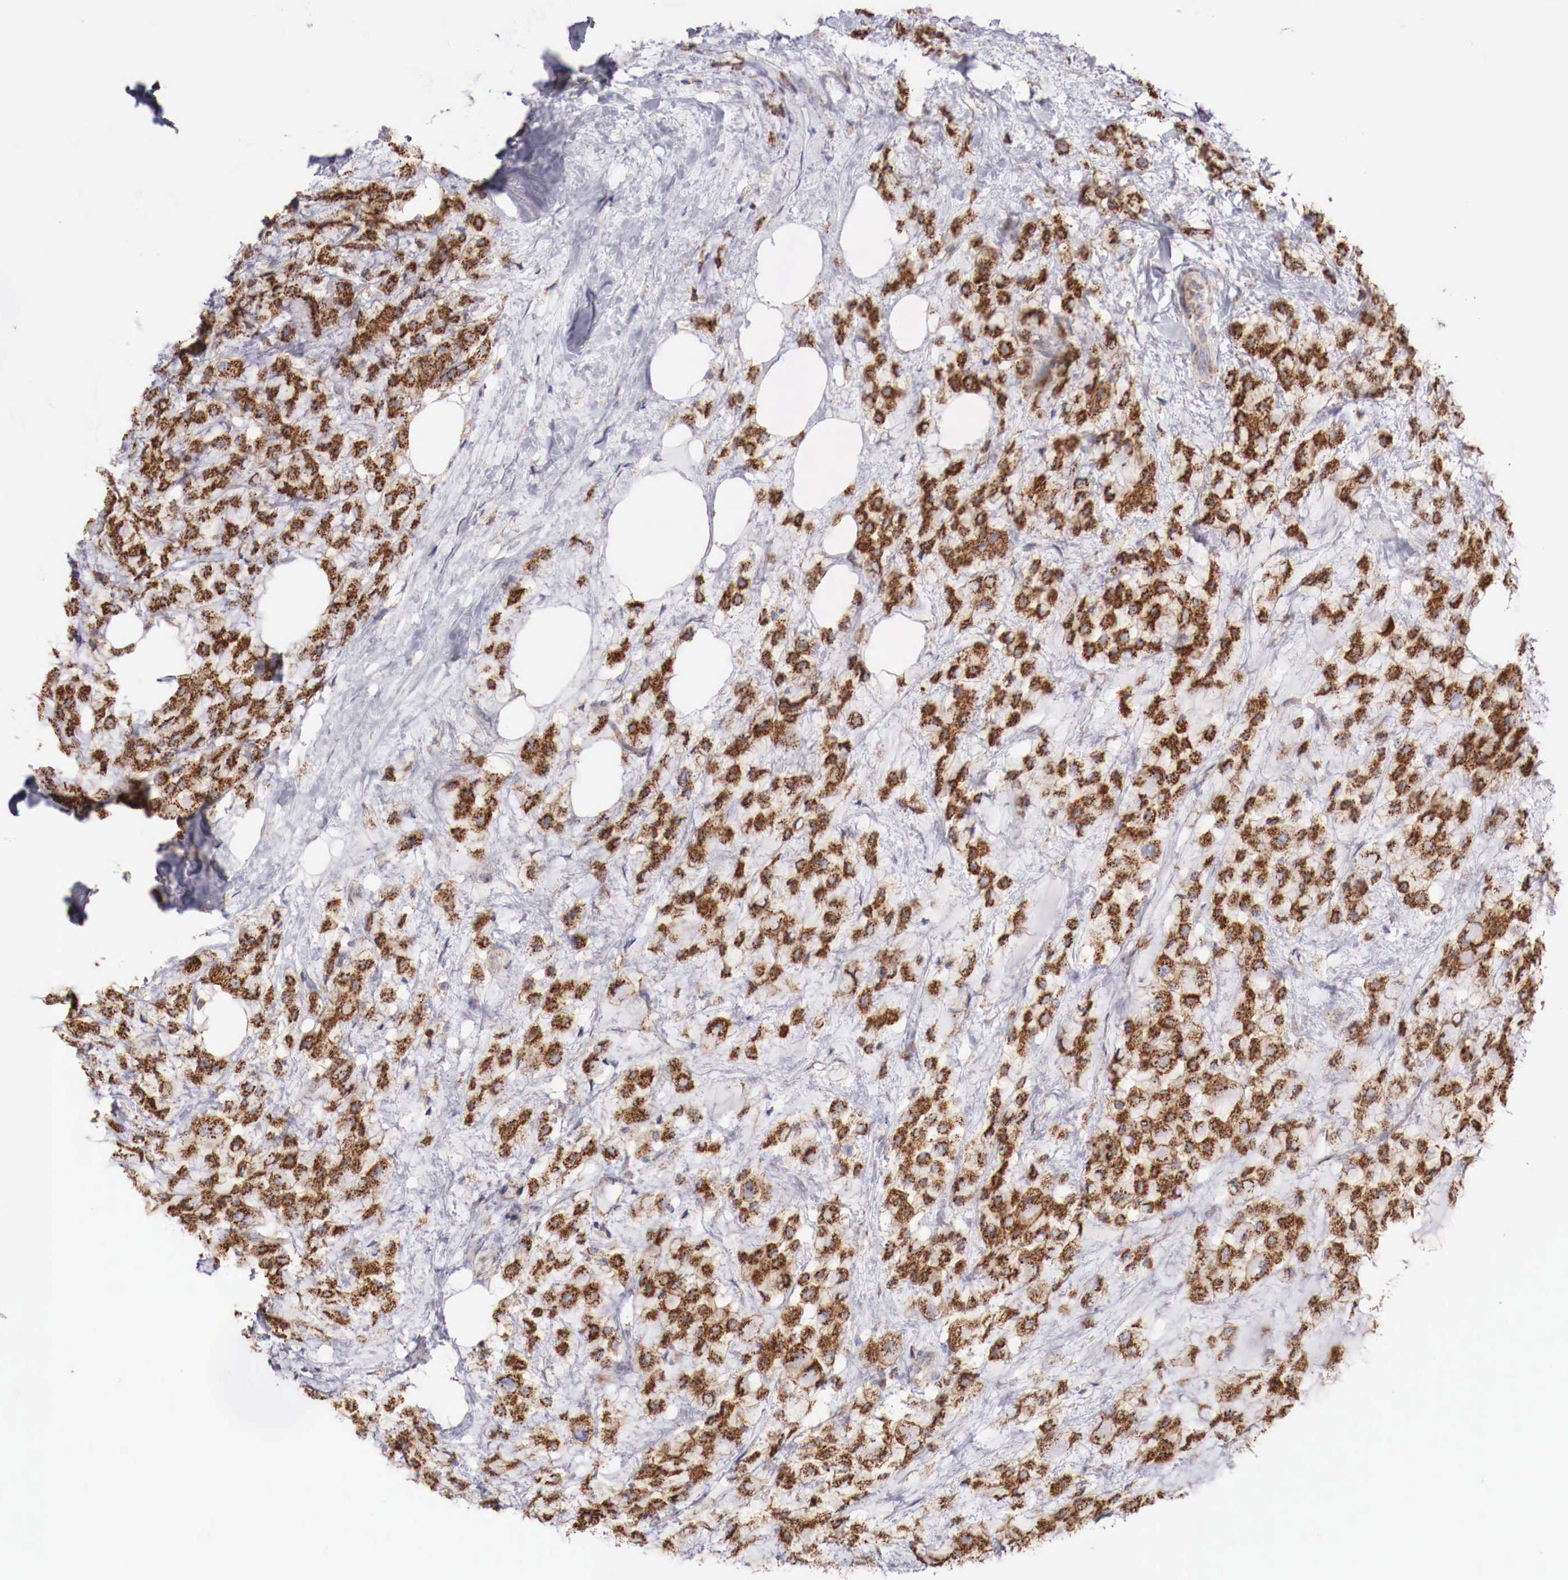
{"staining": {"intensity": "moderate", "quantity": ">75%", "location": "cytoplasmic/membranous"}, "tissue": "breast cancer", "cell_type": "Tumor cells", "image_type": "cancer", "snomed": [{"axis": "morphology", "description": "Lobular carcinoma"}, {"axis": "topography", "description": "Breast"}], "caption": "Immunohistochemistry of human breast cancer (lobular carcinoma) reveals medium levels of moderate cytoplasmic/membranous expression in approximately >75% of tumor cells.", "gene": "XPNPEP3", "patient": {"sex": "female", "age": 85}}